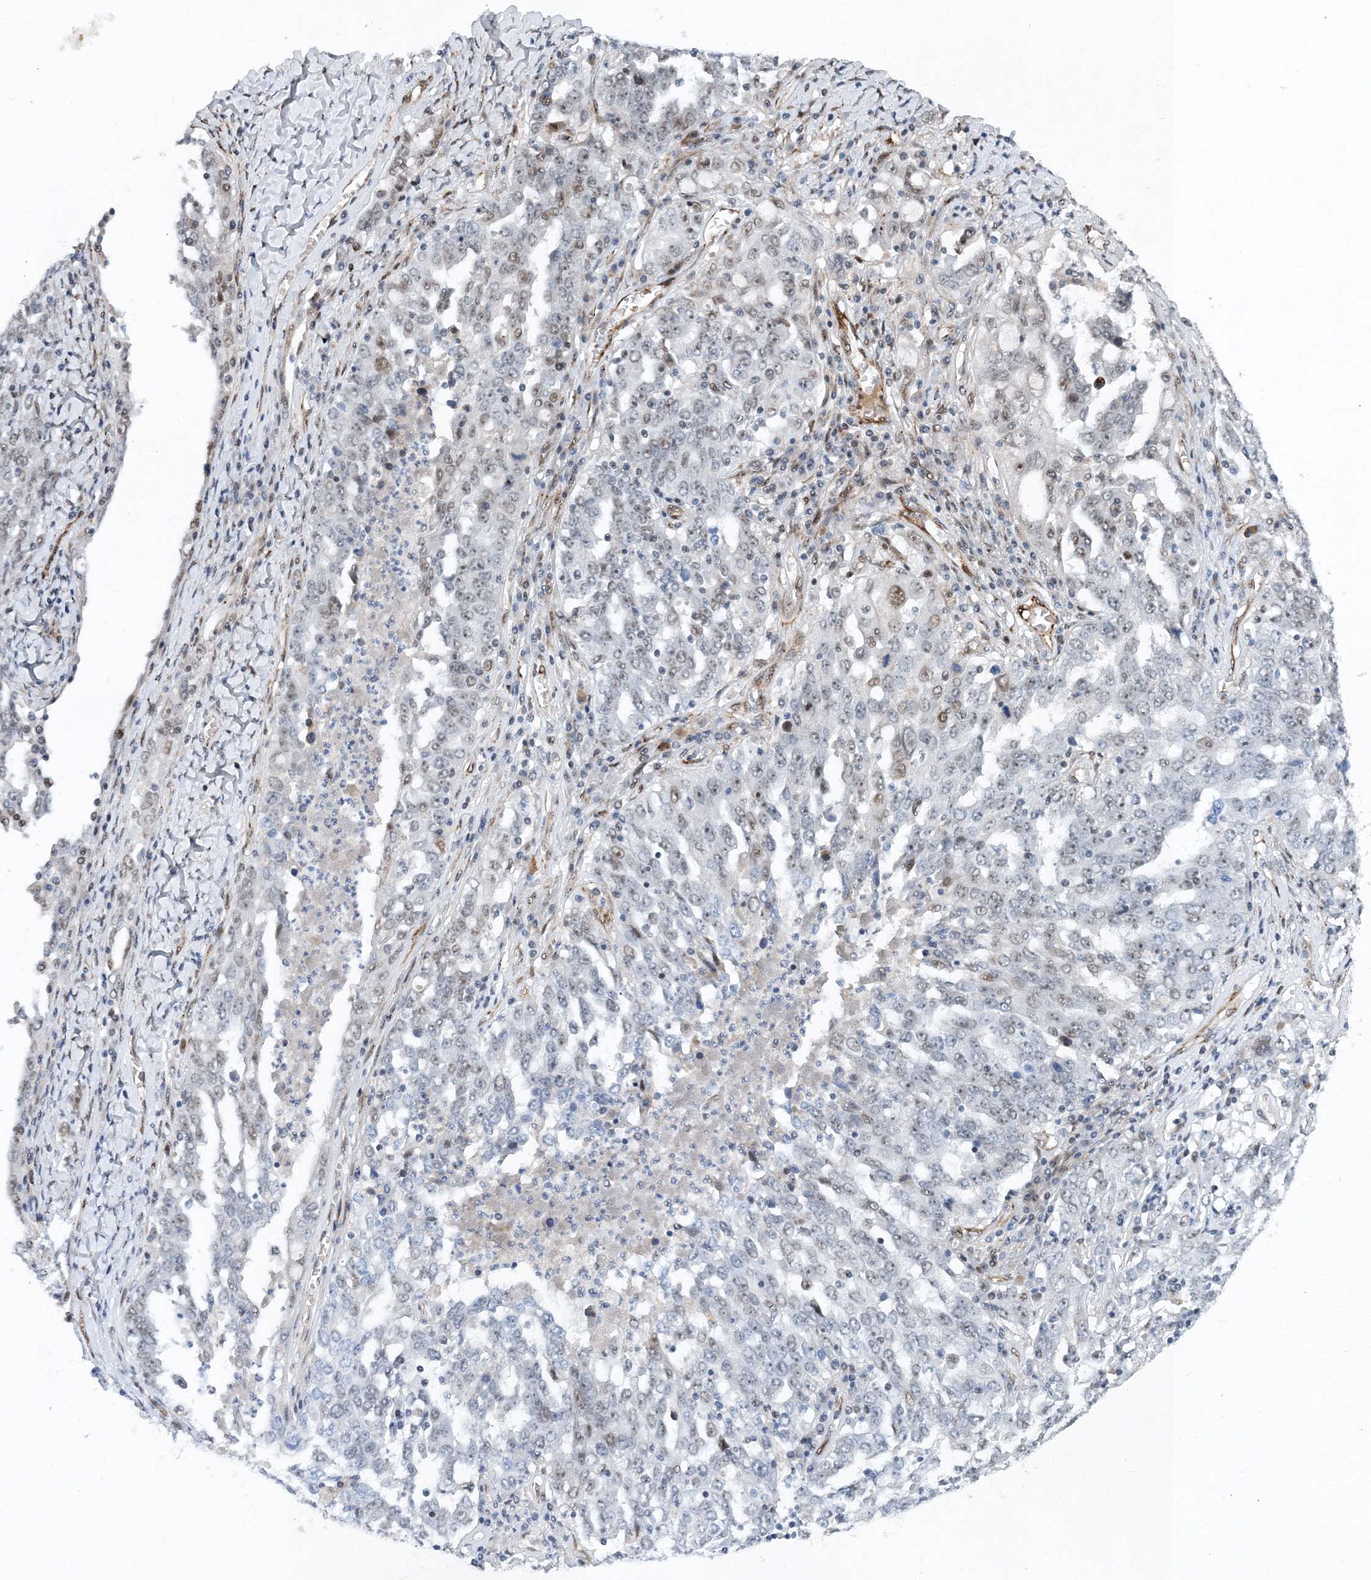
{"staining": {"intensity": "weak", "quantity": "<25%", "location": "nuclear"}, "tissue": "ovarian cancer", "cell_type": "Tumor cells", "image_type": "cancer", "snomed": [{"axis": "morphology", "description": "Carcinoma, endometroid"}, {"axis": "topography", "description": "Ovary"}], "caption": "DAB immunohistochemical staining of human ovarian cancer displays no significant staining in tumor cells.", "gene": "UIMC1", "patient": {"sex": "female", "age": 62}}